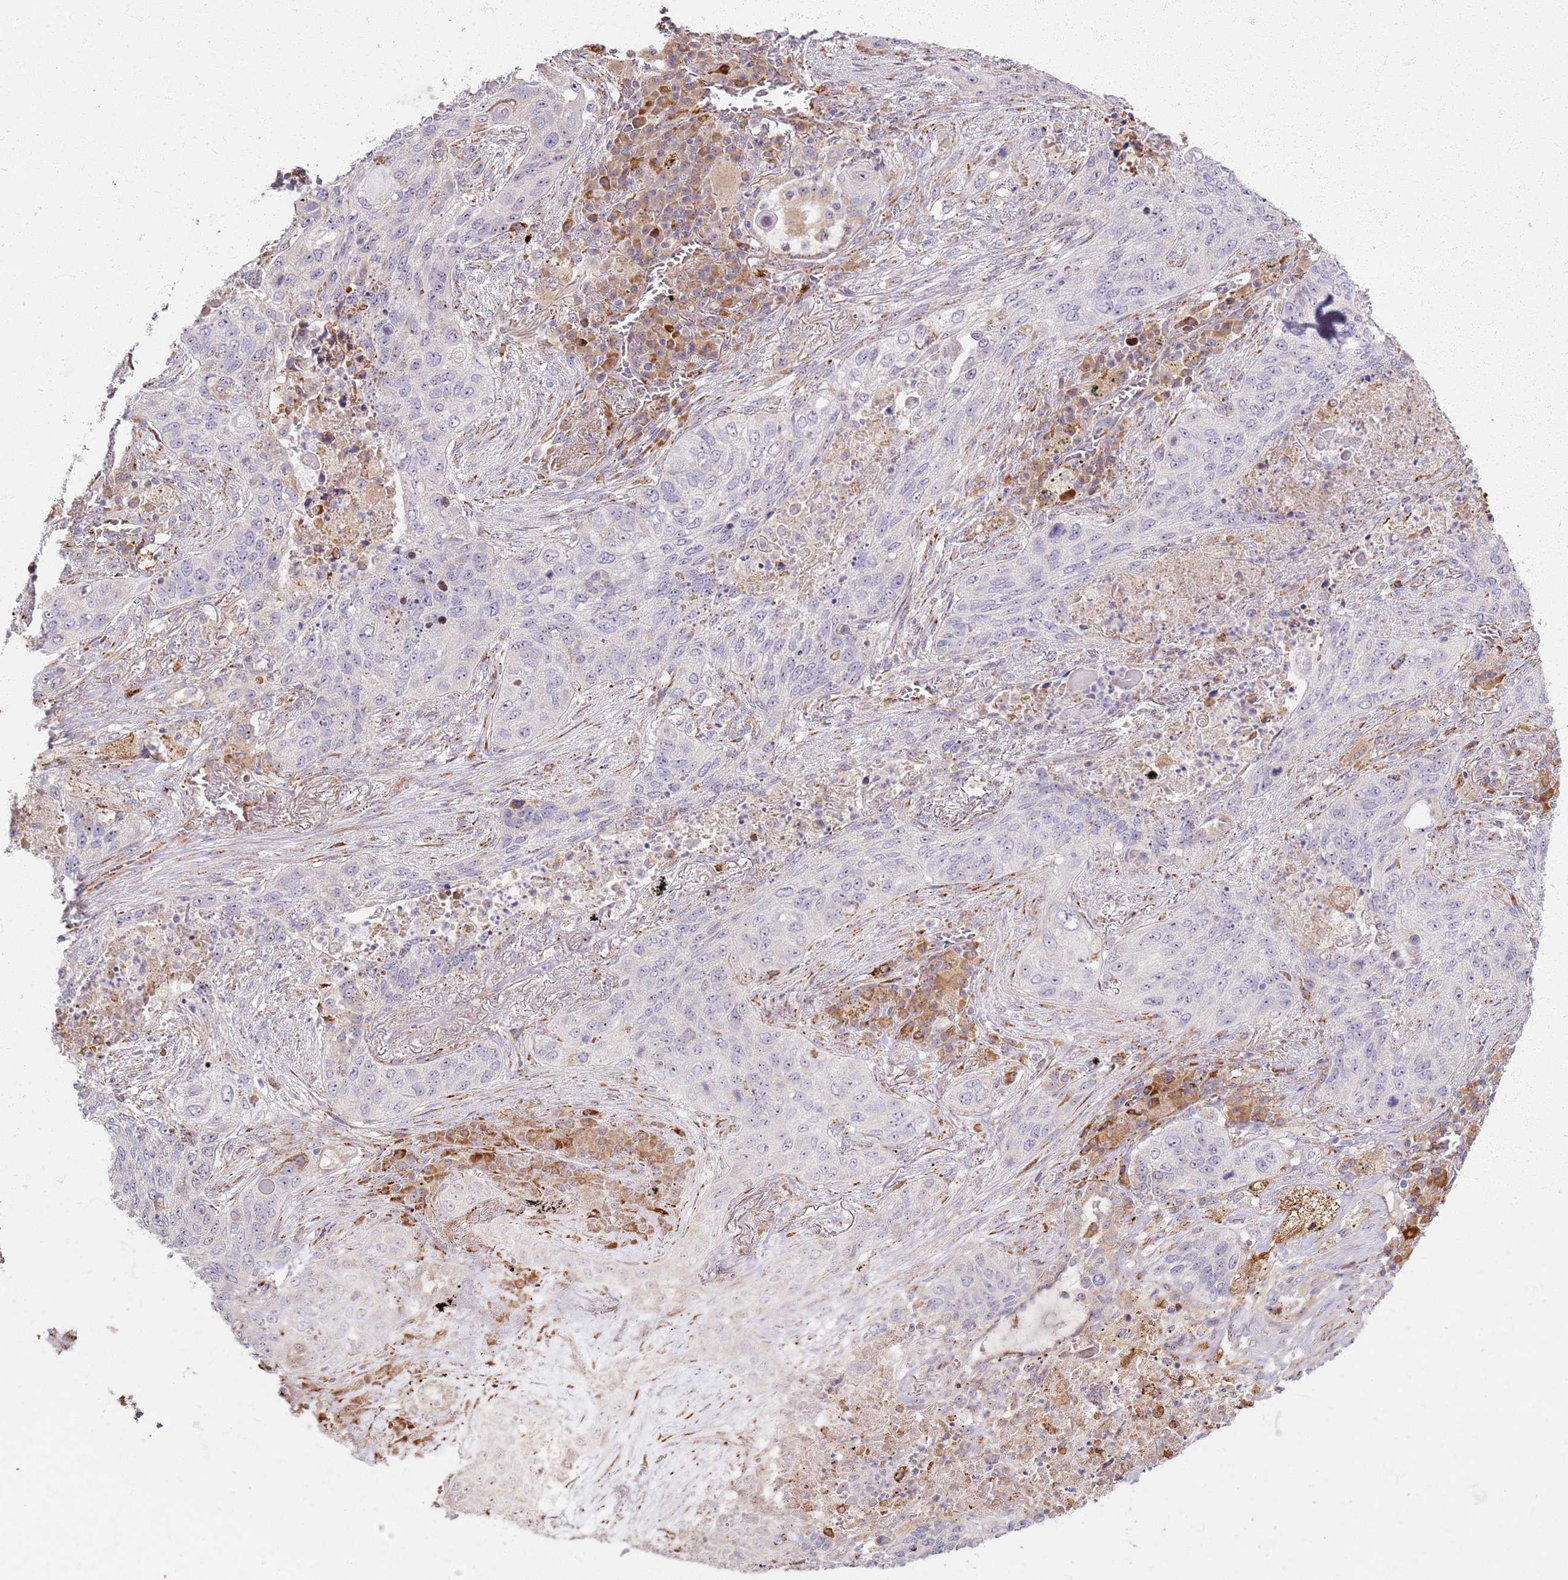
{"staining": {"intensity": "moderate", "quantity": "<25%", "location": "nuclear"}, "tissue": "lung cancer", "cell_type": "Tumor cells", "image_type": "cancer", "snomed": [{"axis": "morphology", "description": "Squamous cell carcinoma, NOS"}, {"axis": "topography", "description": "Lung"}], "caption": "Lung cancer (squamous cell carcinoma) stained with a protein marker shows moderate staining in tumor cells.", "gene": "KRI1", "patient": {"sex": "female", "age": 63}}